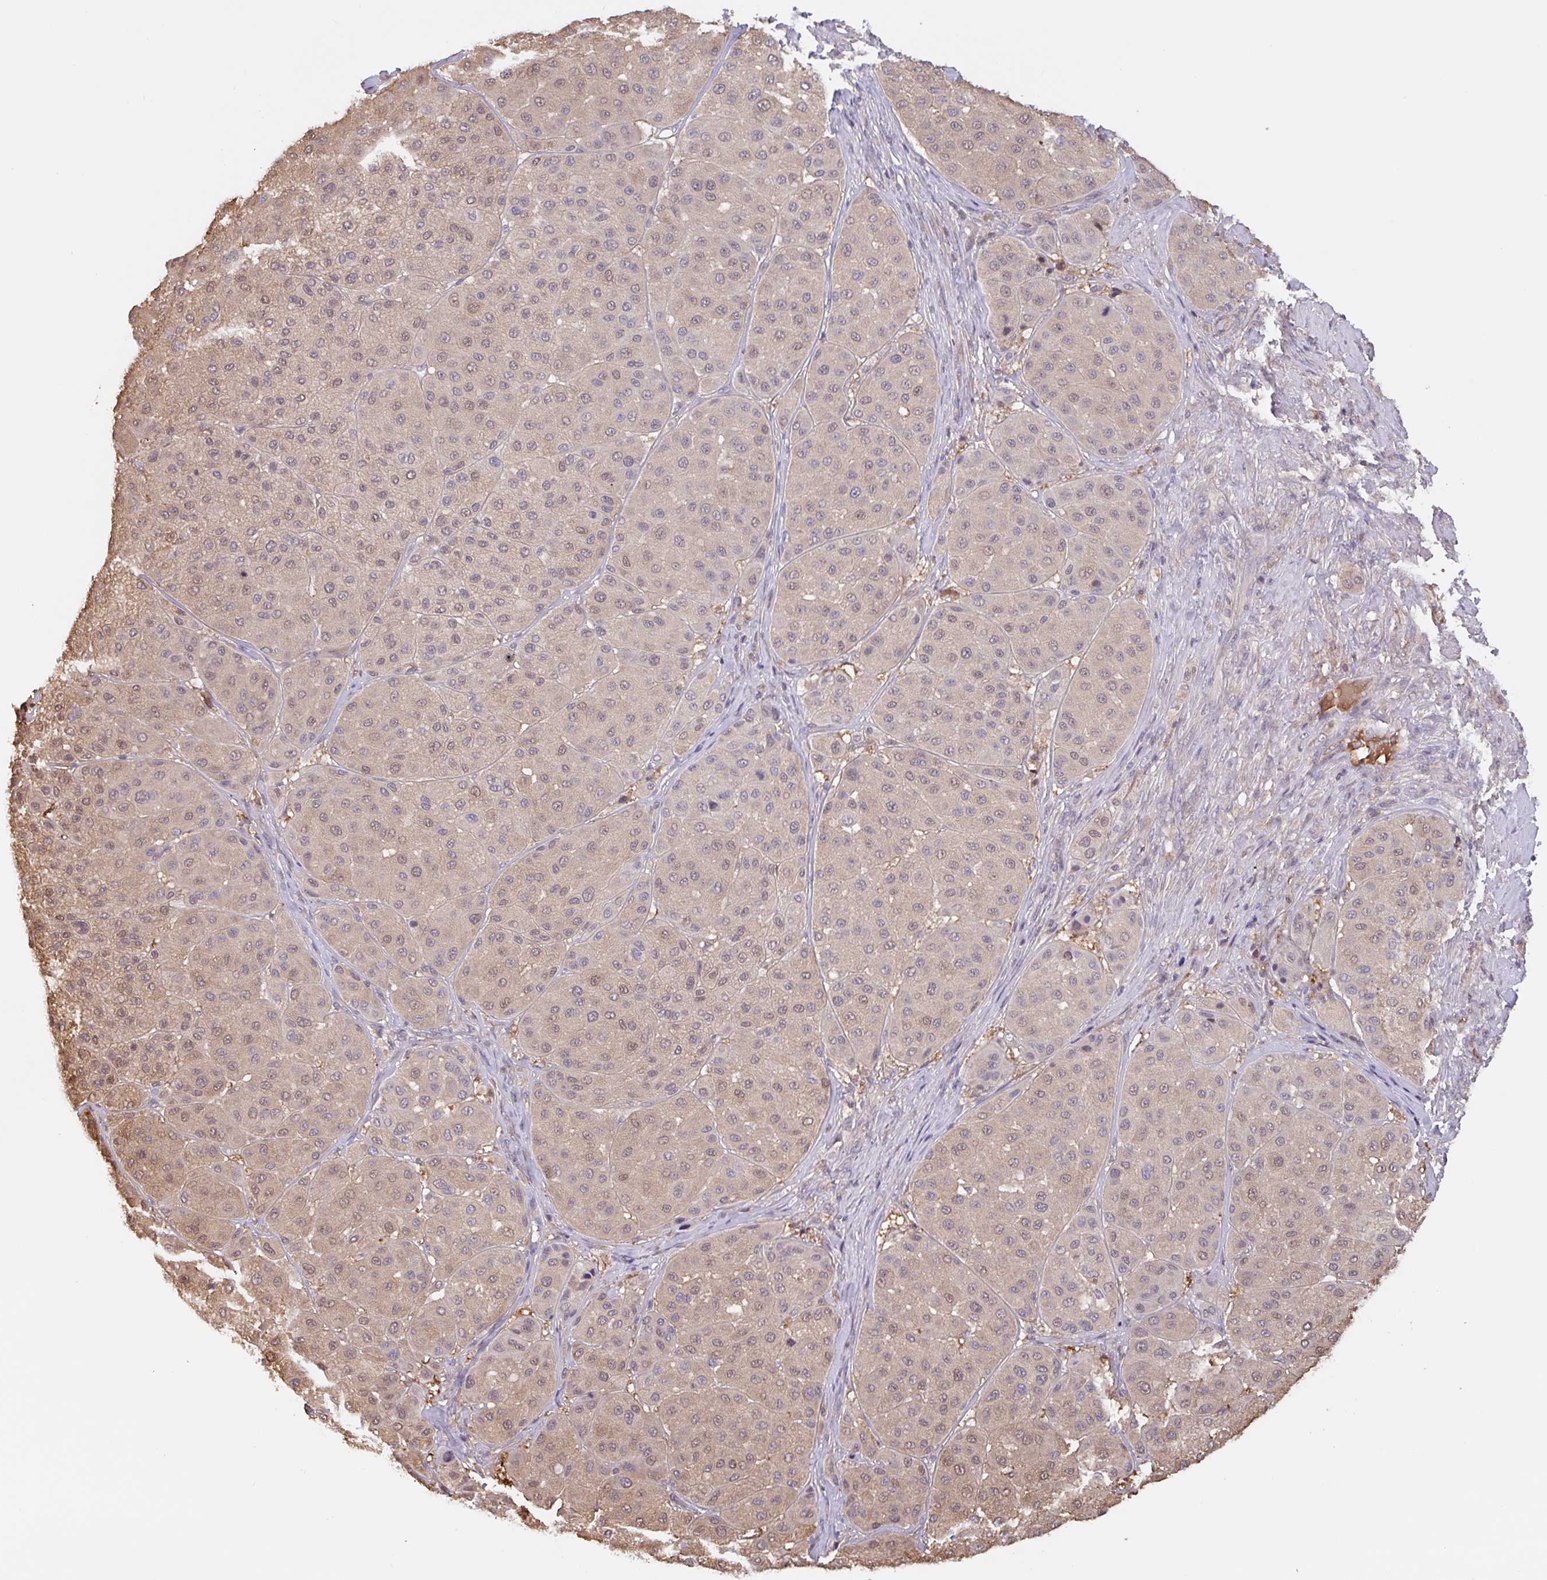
{"staining": {"intensity": "negative", "quantity": "none", "location": "none"}, "tissue": "melanoma", "cell_type": "Tumor cells", "image_type": "cancer", "snomed": [{"axis": "morphology", "description": "Malignant melanoma, Metastatic site"}, {"axis": "topography", "description": "Smooth muscle"}], "caption": "An immunohistochemistry (IHC) micrograph of malignant melanoma (metastatic site) is shown. There is no staining in tumor cells of malignant melanoma (metastatic site).", "gene": "OTOP2", "patient": {"sex": "male", "age": 41}}